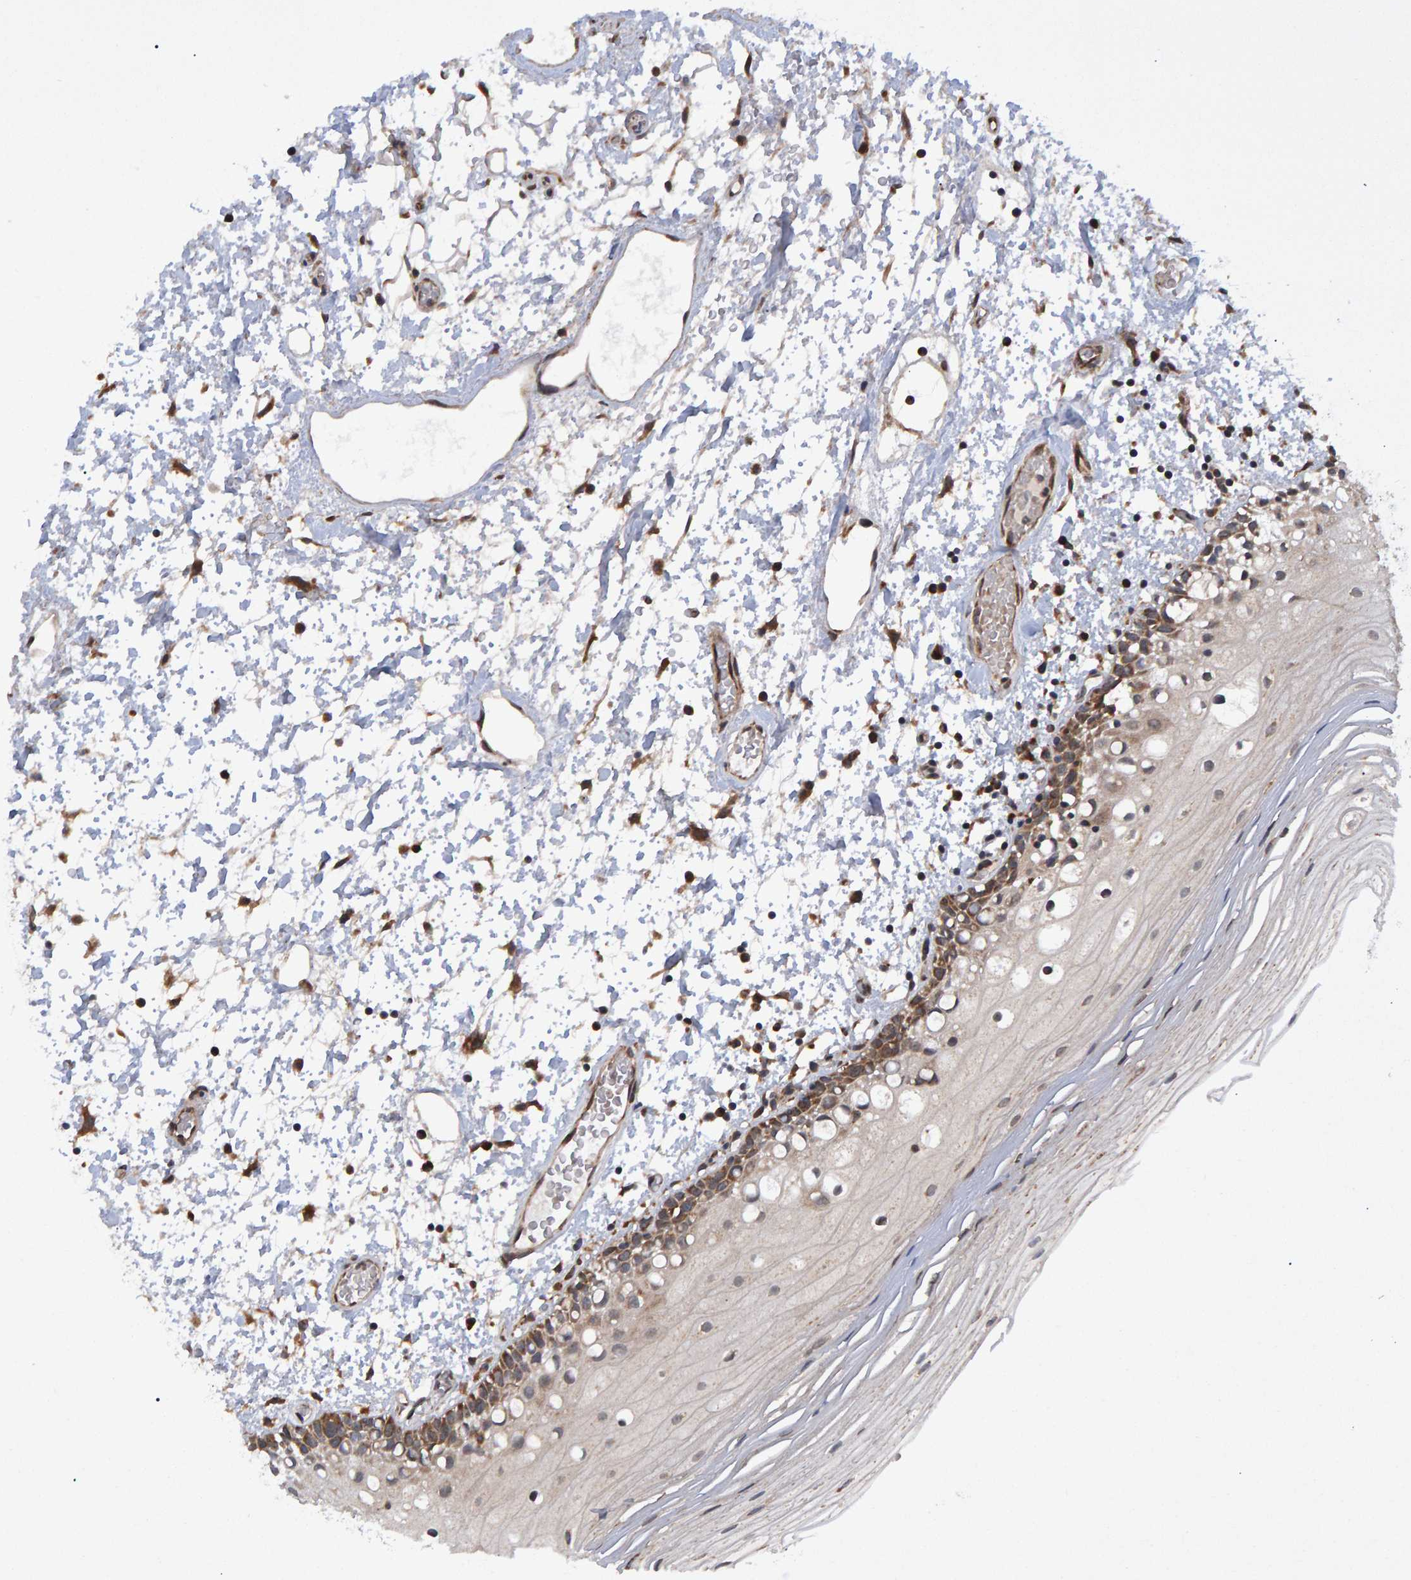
{"staining": {"intensity": "moderate", "quantity": "25%-75%", "location": "cytoplasmic/membranous"}, "tissue": "oral mucosa", "cell_type": "Squamous epithelial cells", "image_type": "normal", "snomed": [{"axis": "morphology", "description": "Normal tissue, NOS"}, {"axis": "topography", "description": "Oral tissue"}], "caption": "An immunohistochemistry photomicrograph of benign tissue is shown. Protein staining in brown labels moderate cytoplasmic/membranous positivity in oral mucosa within squamous epithelial cells.", "gene": "ATP6V1H", "patient": {"sex": "male", "age": 52}}